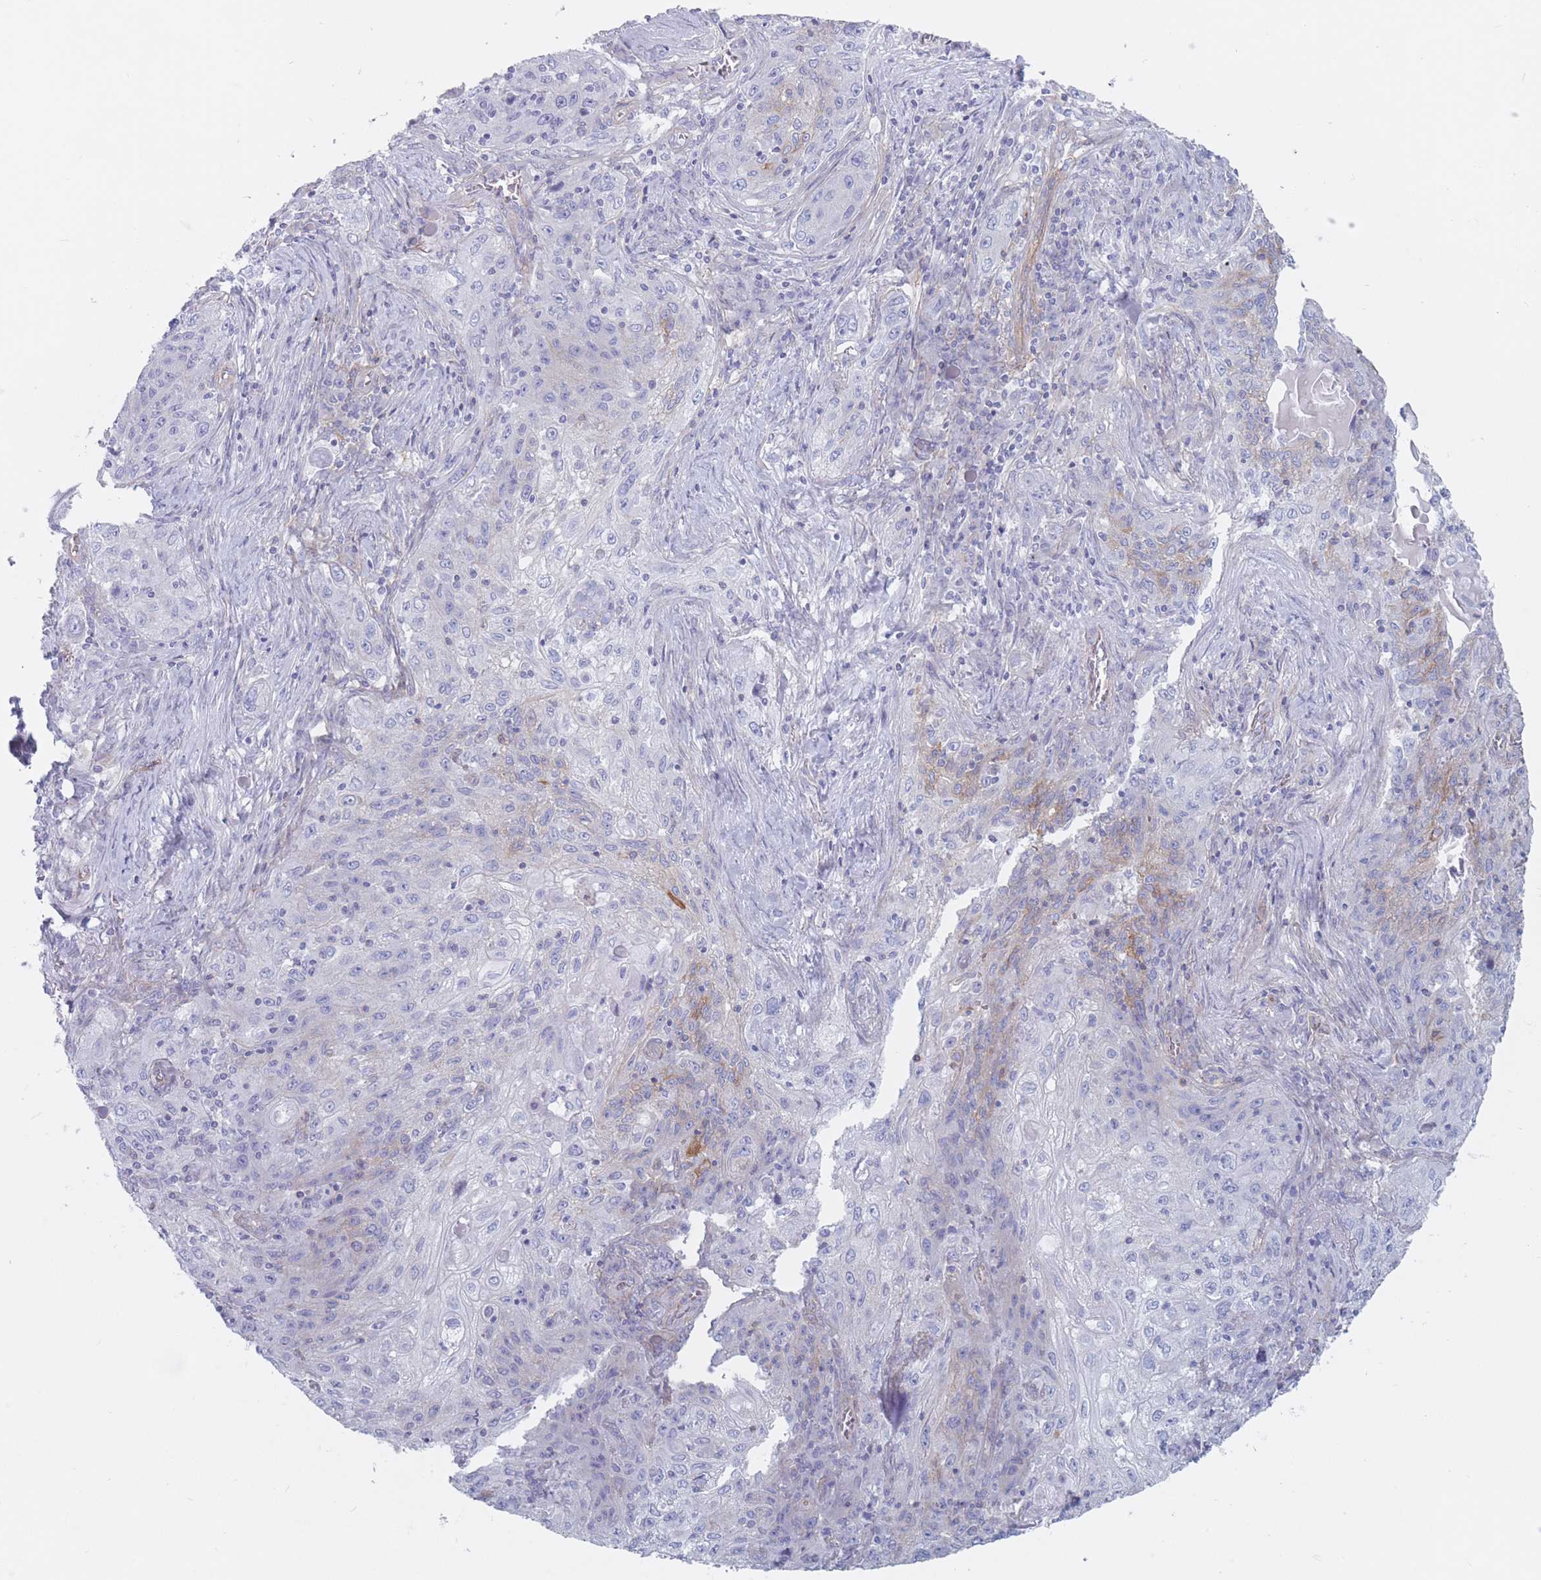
{"staining": {"intensity": "negative", "quantity": "none", "location": "none"}, "tissue": "lung cancer", "cell_type": "Tumor cells", "image_type": "cancer", "snomed": [{"axis": "morphology", "description": "Squamous cell carcinoma, NOS"}, {"axis": "topography", "description": "Lung"}], "caption": "The image demonstrates no significant staining in tumor cells of lung cancer.", "gene": "PLPP1", "patient": {"sex": "female", "age": 69}}